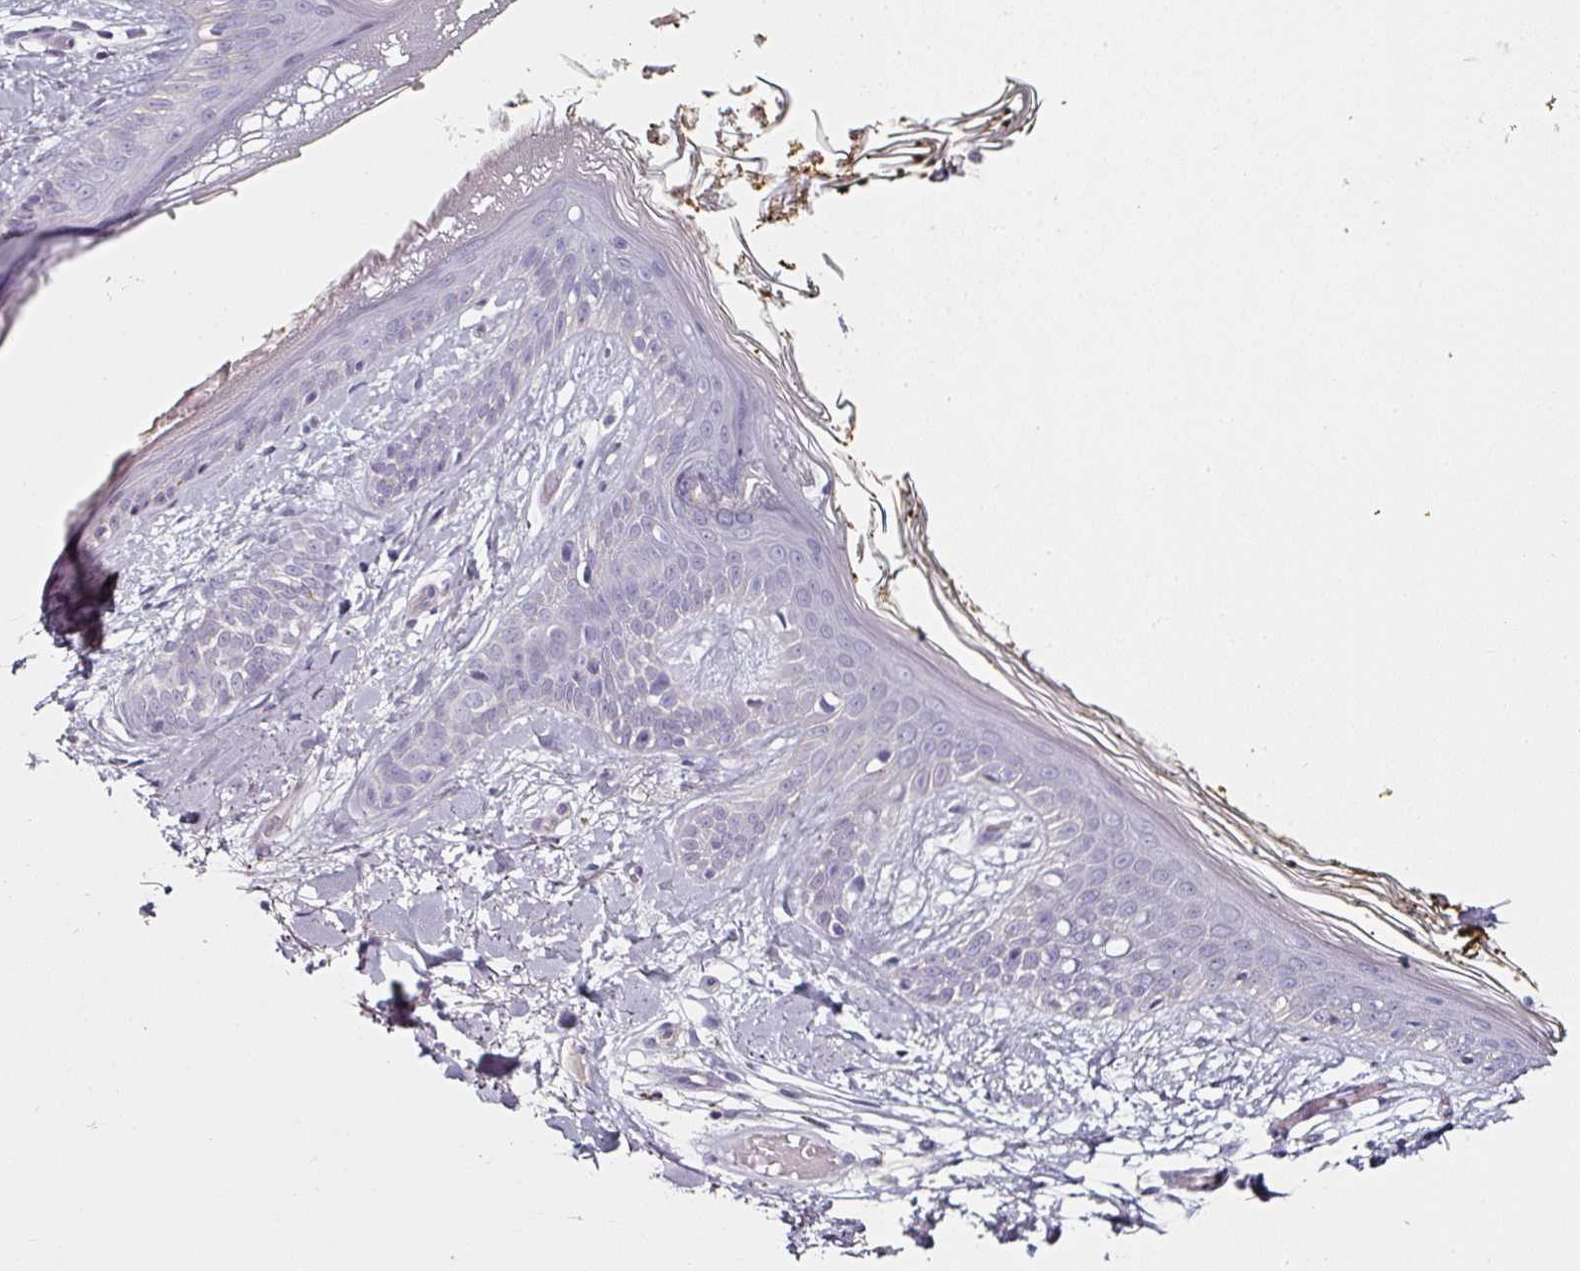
{"staining": {"intensity": "negative", "quantity": "none", "location": "none"}, "tissue": "skin", "cell_type": "Fibroblasts", "image_type": "normal", "snomed": [{"axis": "morphology", "description": "Normal tissue, NOS"}, {"axis": "topography", "description": "Skin"}], "caption": "Photomicrograph shows no significant protein staining in fibroblasts of normal skin.", "gene": "CAP2", "patient": {"sex": "female", "age": 34}}